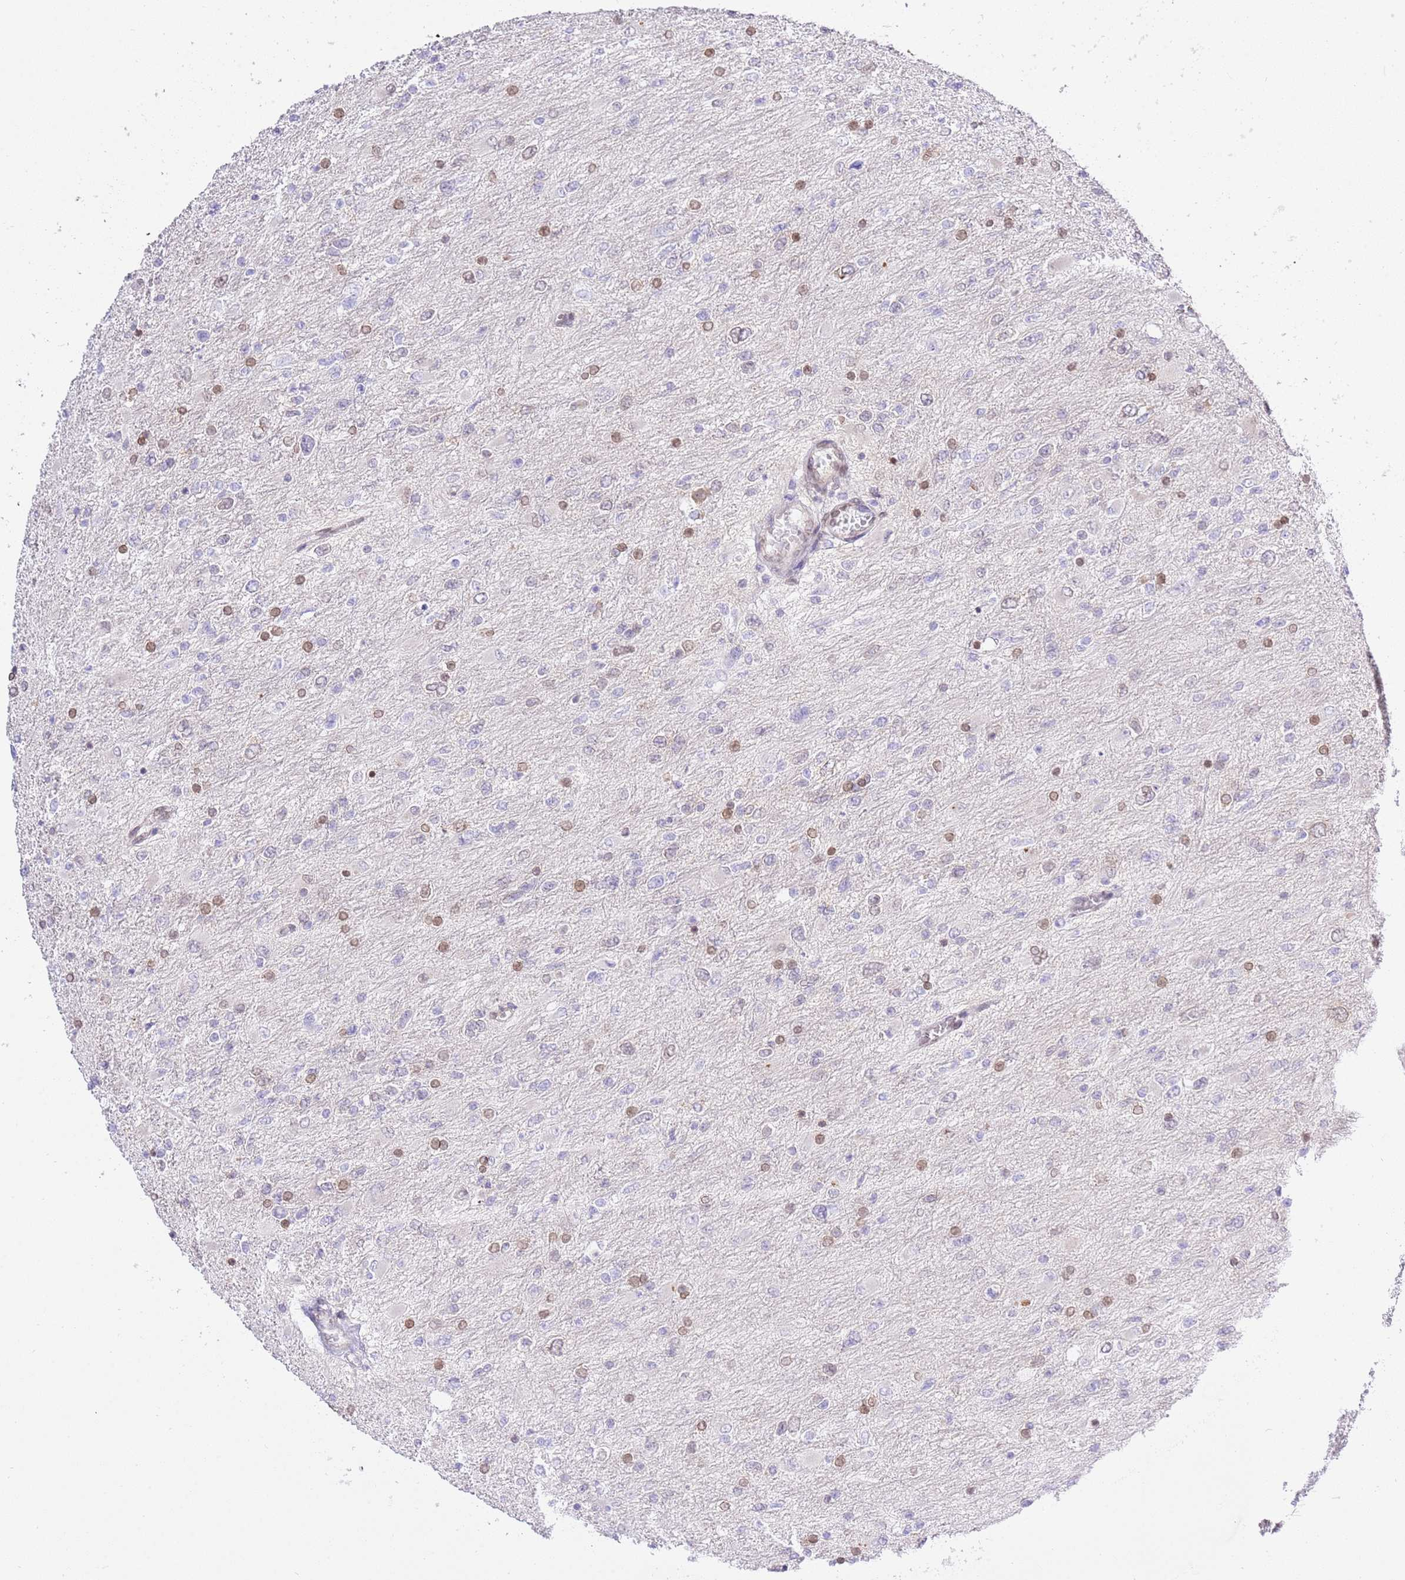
{"staining": {"intensity": "moderate", "quantity": "<25%", "location": "nuclear"}, "tissue": "glioma", "cell_type": "Tumor cells", "image_type": "cancer", "snomed": [{"axis": "morphology", "description": "Glioma, malignant, High grade"}, {"axis": "topography", "description": "Cerebral cortex"}], "caption": "Approximately <25% of tumor cells in glioma exhibit moderate nuclear protein staining as visualized by brown immunohistochemical staining.", "gene": "TRIM37", "patient": {"sex": "female", "age": 36}}